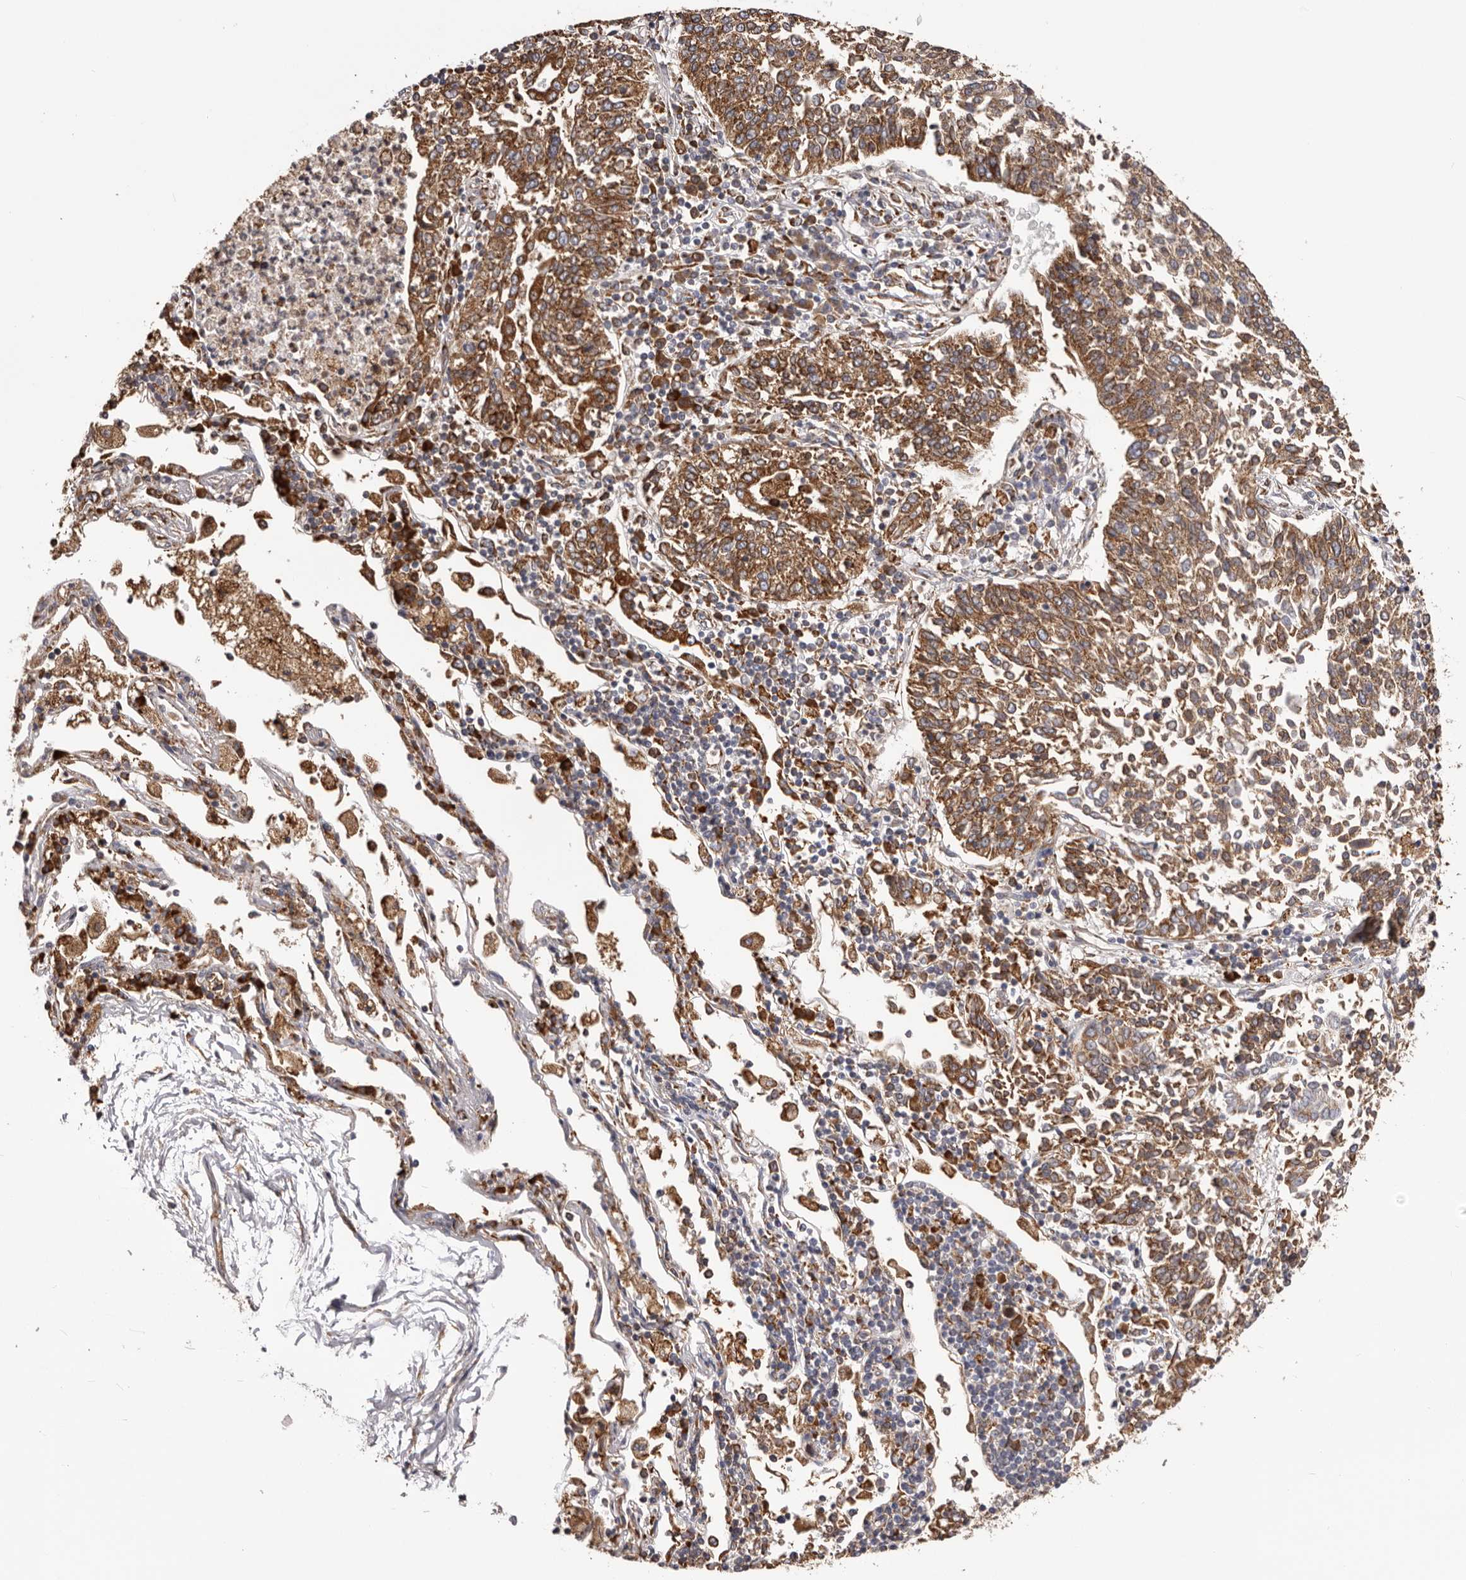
{"staining": {"intensity": "moderate", "quantity": ">75%", "location": "cytoplasmic/membranous"}, "tissue": "lung cancer", "cell_type": "Tumor cells", "image_type": "cancer", "snomed": [{"axis": "morphology", "description": "Normal tissue, NOS"}, {"axis": "morphology", "description": "Squamous cell carcinoma, NOS"}, {"axis": "topography", "description": "Cartilage tissue"}, {"axis": "topography", "description": "Lung"}, {"axis": "topography", "description": "Peripheral nerve tissue"}], "caption": "Human squamous cell carcinoma (lung) stained with a protein marker shows moderate staining in tumor cells.", "gene": "QRSL1", "patient": {"sex": "female", "age": 49}}